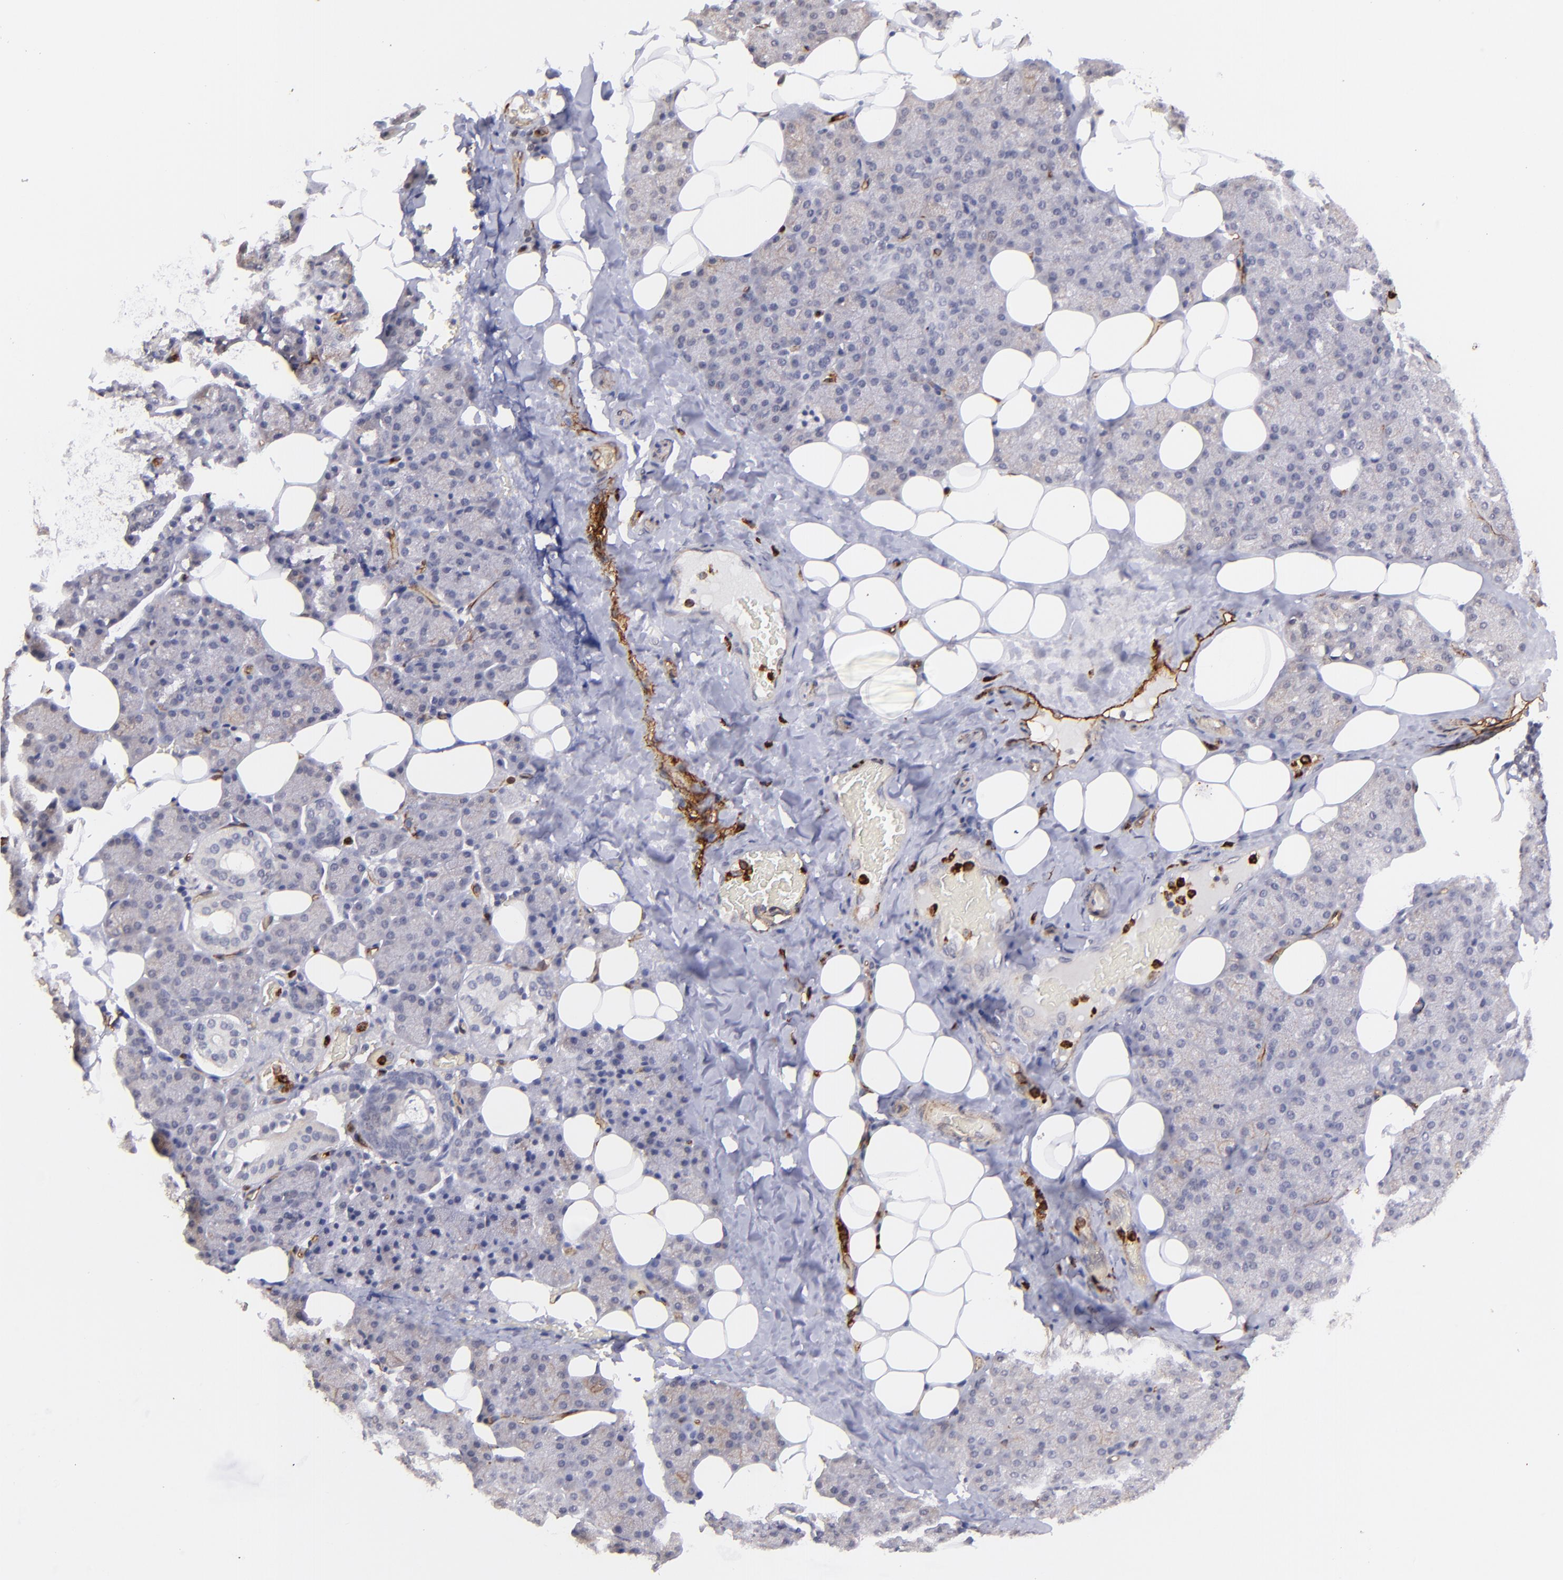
{"staining": {"intensity": "negative", "quantity": "none", "location": "none"}, "tissue": "salivary gland", "cell_type": "Glandular cells", "image_type": "normal", "snomed": [{"axis": "morphology", "description": "Normal tissue, NOS"}, {"axis": "topography", "description": "Lymph node"}, {"axis": "topography", "description": "Salivary gland"}], "caption": "Immunohistochemistry image of benign salivary gland: human salivary gland stained with DAB (3,3'-diaminobenzidine) exhibits no significant protein positivity in glandular cells.", "gene": "DYSF", "patient": {"sex": "male", "age": 8}}